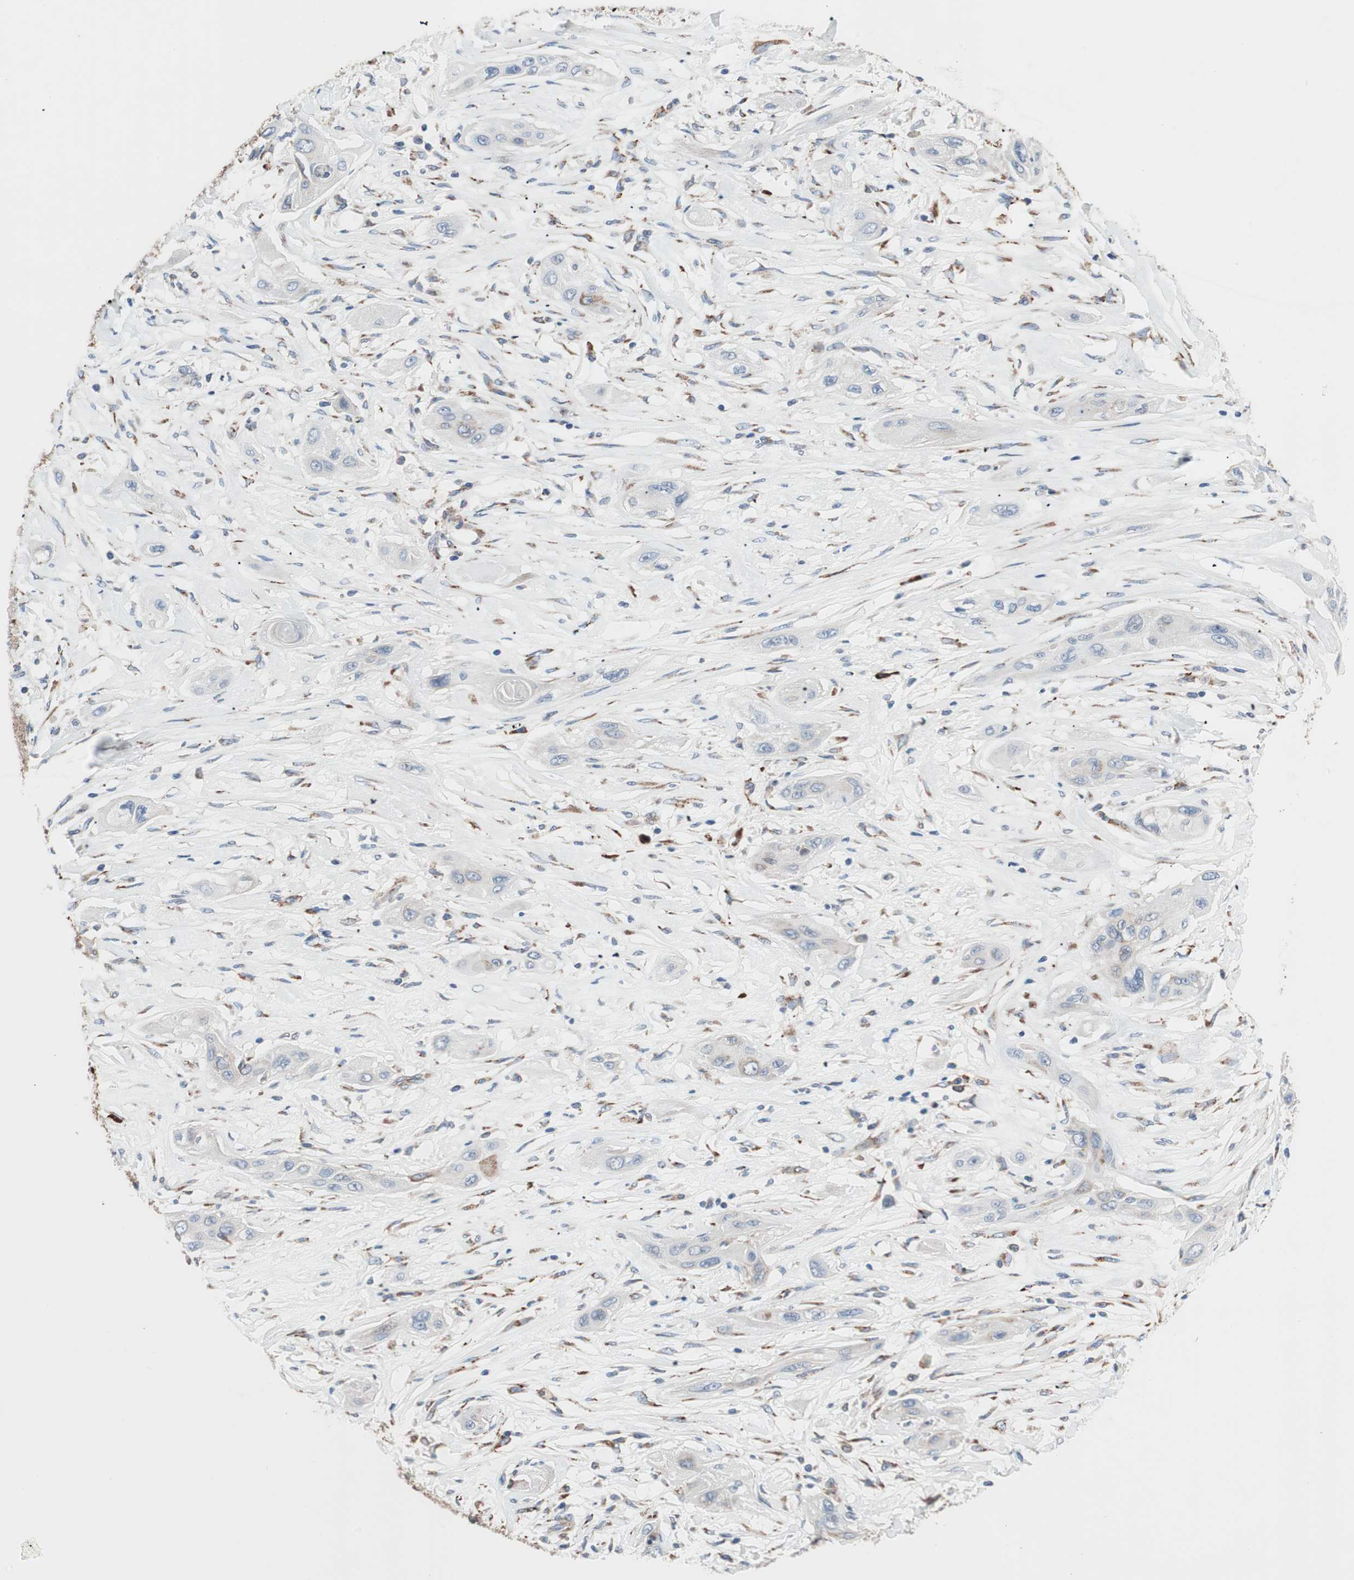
{"staining": {"intensity": "moderate", "quantity": "<25%", "location": "cytoplasmic/membranous"}, "tissue": "lung cancer", "cell_type": "Tumor cells", "image_type": "cancer", "snomed": [{"axis": "morphology", "description": "Squamous cell carcinoma, NOS"}, {"axis": "topography", "description": "Lung"}], "caption": "Immunohistochemical staining of lung cancer exhibits low levels of moderate cytoplasmic/membranous protein staining in approximately <25% of tumor cells. The staining is performed using DAB brown chromogen to label protein expression. The nuclei are counter-stained blue using hematoxylin.", "gene": "SLC27A4", "patient": {"sex": "female", "age": 47}}